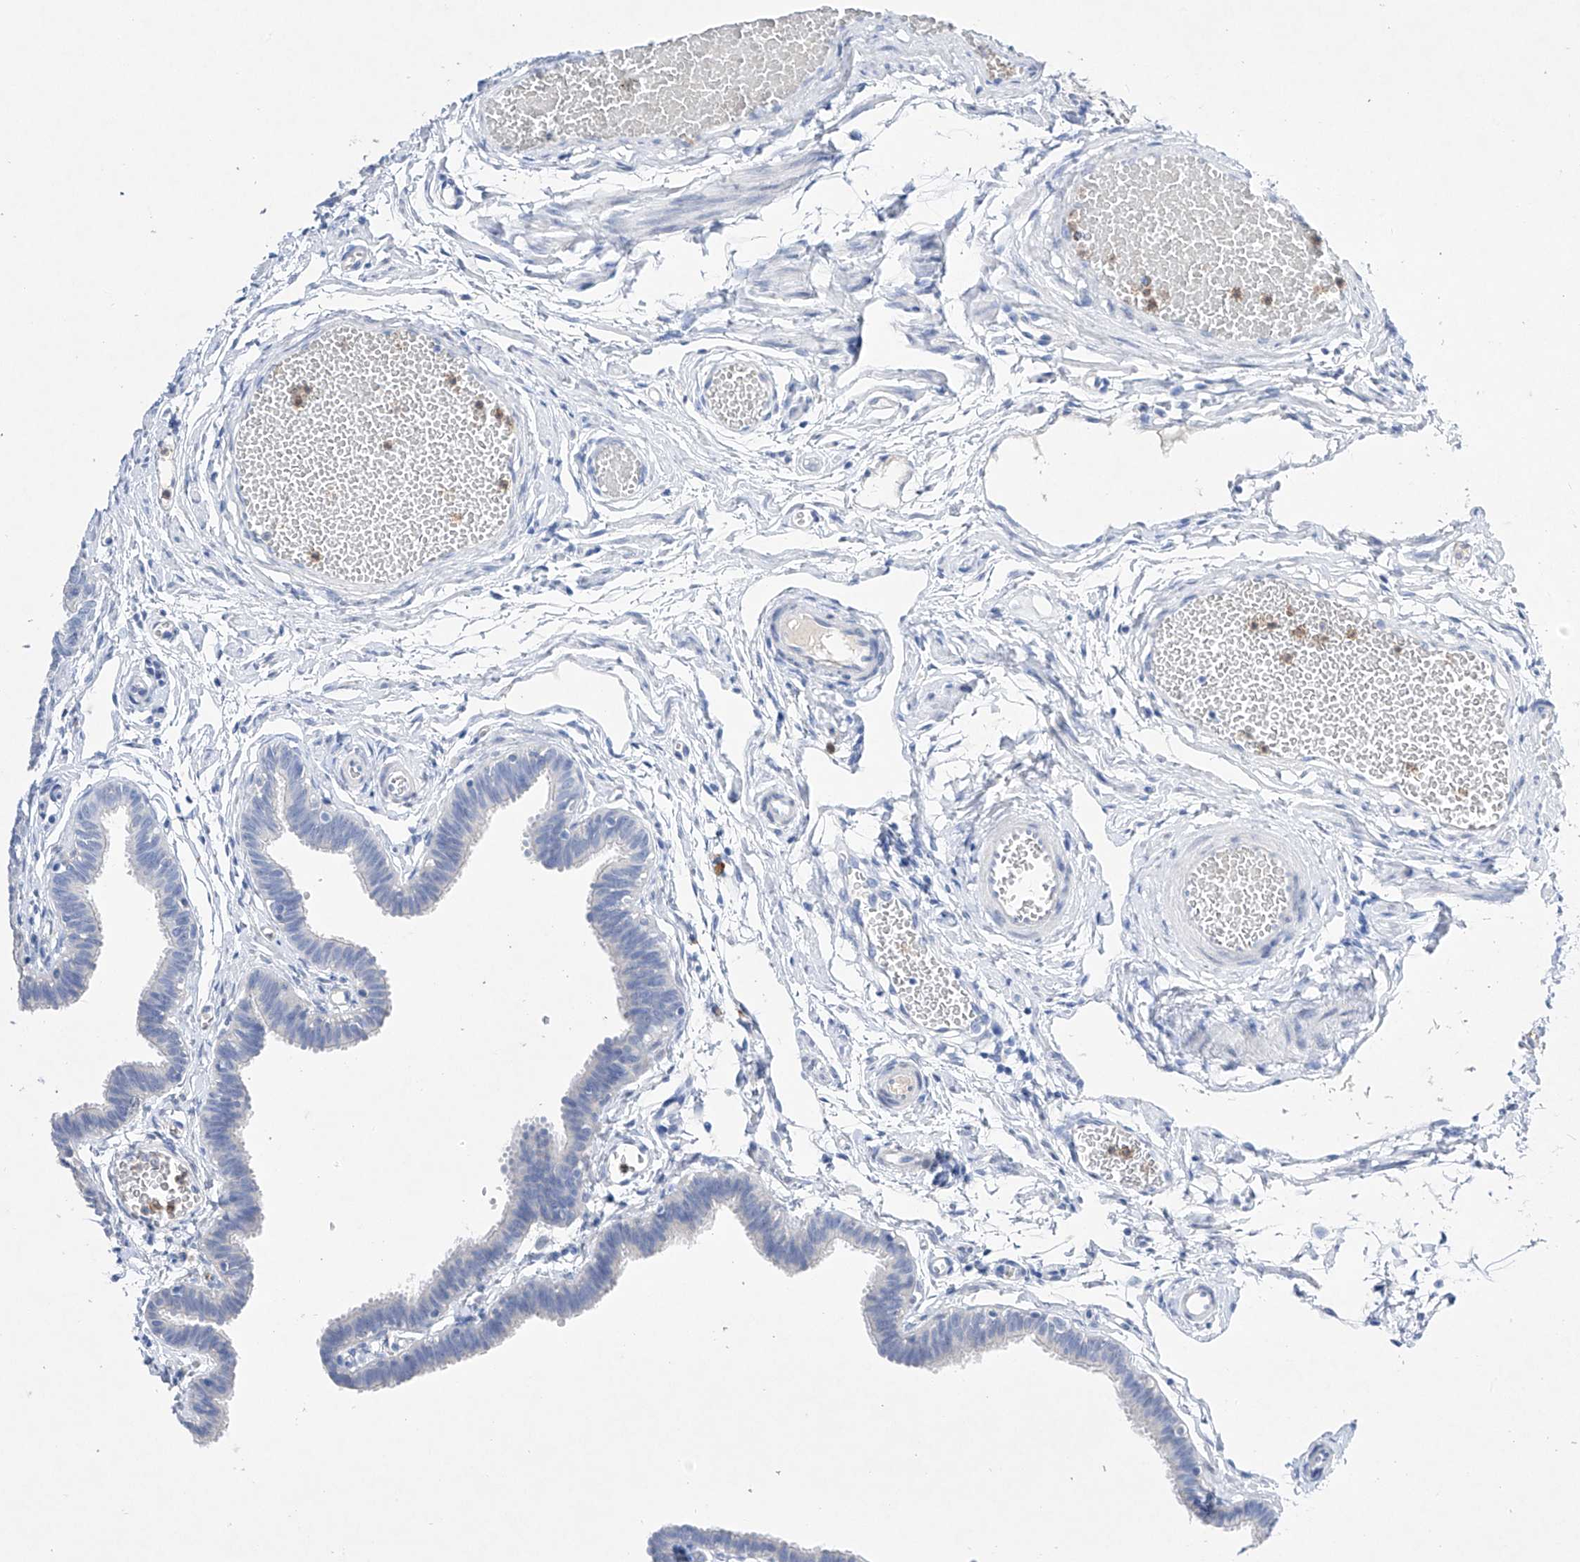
{"staining": {"intensity": "negative", "quantity": "none", "location": "none"}, "tissue": "fallopian tube", "cell_type": "Glandular cells", "image_type": "normal", "snomed": [{"axis": "morphology", "description": "Normal tissue, NOS"}, {"axis": "topography", "description": "Fallopian tube"}, {"axis": "topography", "description": "Ovary"}], "caption": "DAB immunohistochemical staining of benign human fallopian tube demonstrates no significant staining in glandular cells. Brightfield microscopy of IHC stained with DAB (3,3'-diaminobenzidine) (brown) and hematoxylin (blue), captured at high magnification.", "gene": "TM7SF2", "patient": {"sex": "female", "age": 23}}